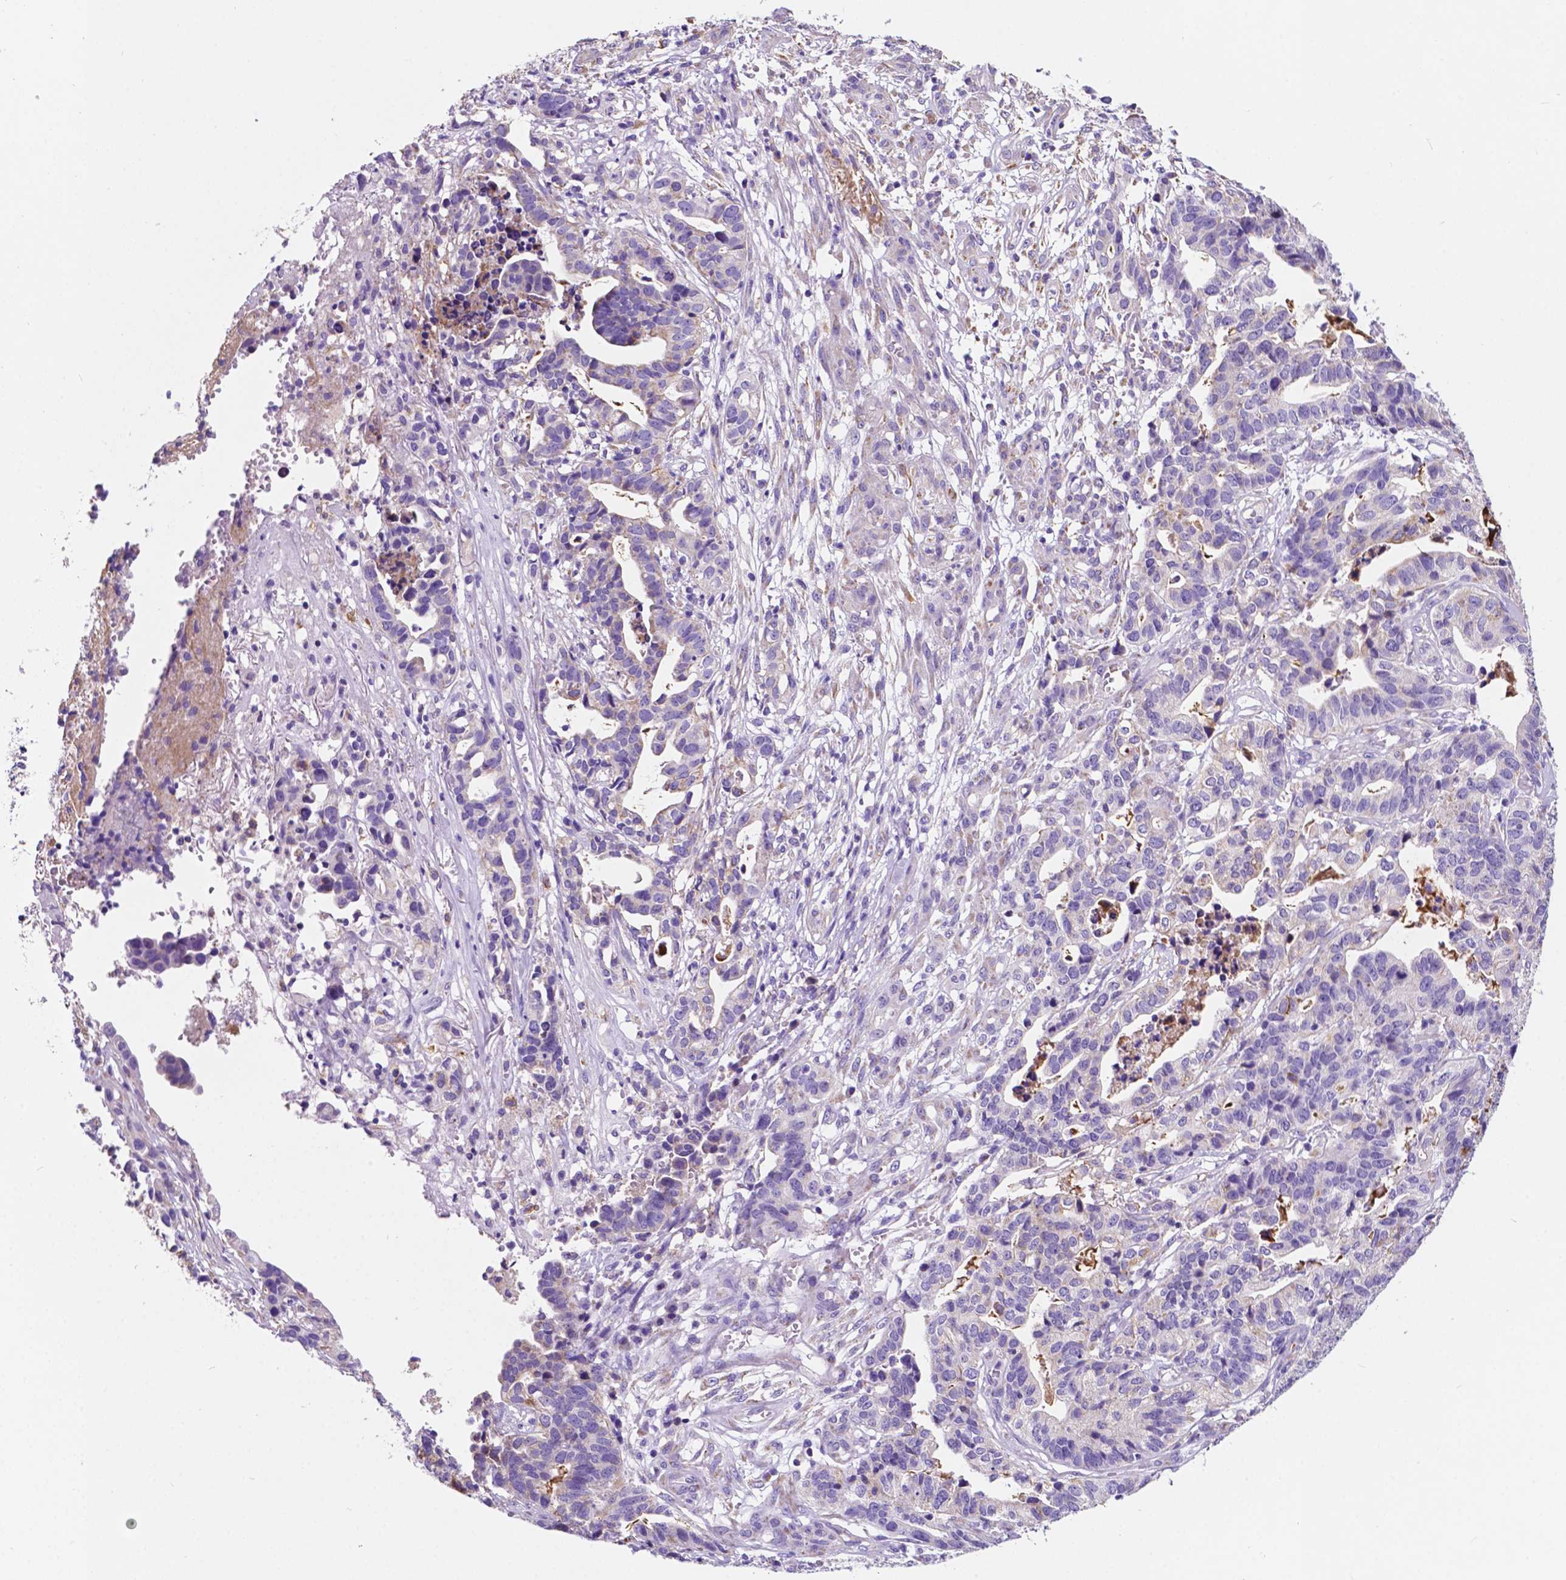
{"staining": {"intensity": "negative", "quantity": "none", "location": "none"}, "tissue": "stomach cancer", "cell_type": "Tumor cells", "image_type": "cancer", "snomed": [{"axis": "morphology", "description": "Adenocarcinoma, NOS"}, {"axis": "topography", "description": "Stomach, upper"}], "caption": "Immunohistochemistry of adenocarcinoma (stomach) shows no expression in tumor cells.", "gene": "TRPV5", "patient": {"sex": "female", "age": 67}}